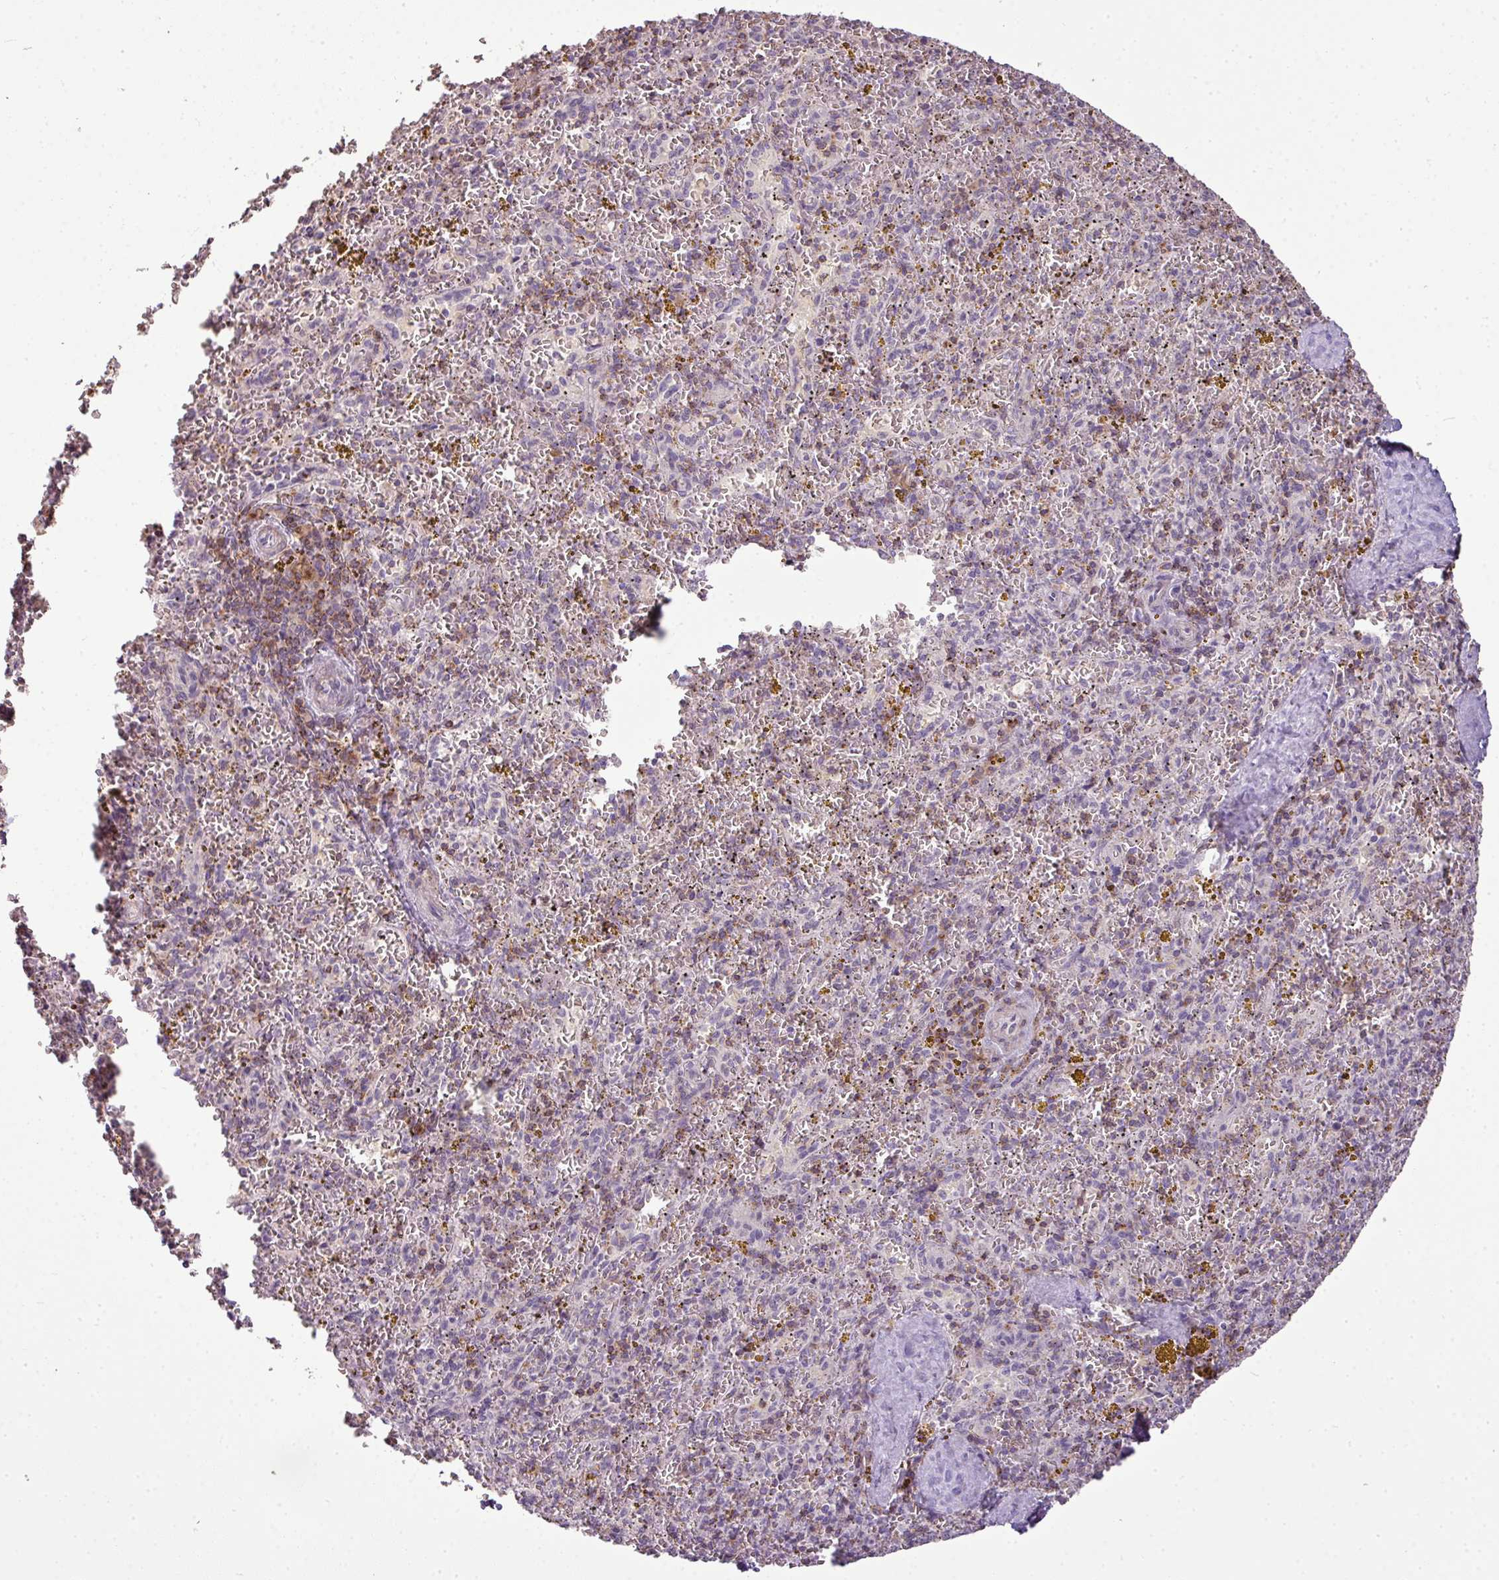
{"staining": {"intensity": "weak", "quantity": "25%-75%", "location": "cytoplasmic/membranous"}, "tissue": "spleen", "cell_type": "Cells in red pulp", "image_type": "normal", "snomed": [{"axis": "morphology", "description": "Normal tissue, NOS"}, {"axis": "topography", "description": "Spleen"}], "caption": "The image displays staining of unremarkable spleen, revealing weak cytoplasmic/membranous protein expression (brown color) within cells in red pulp. The protein of interest is stained brown, and the nuclei are stained in blue (DAB IHC with brightfield microscopy, high magnification).", "gene": "LY9", "patient": {"sex": "male", "age": 57}}